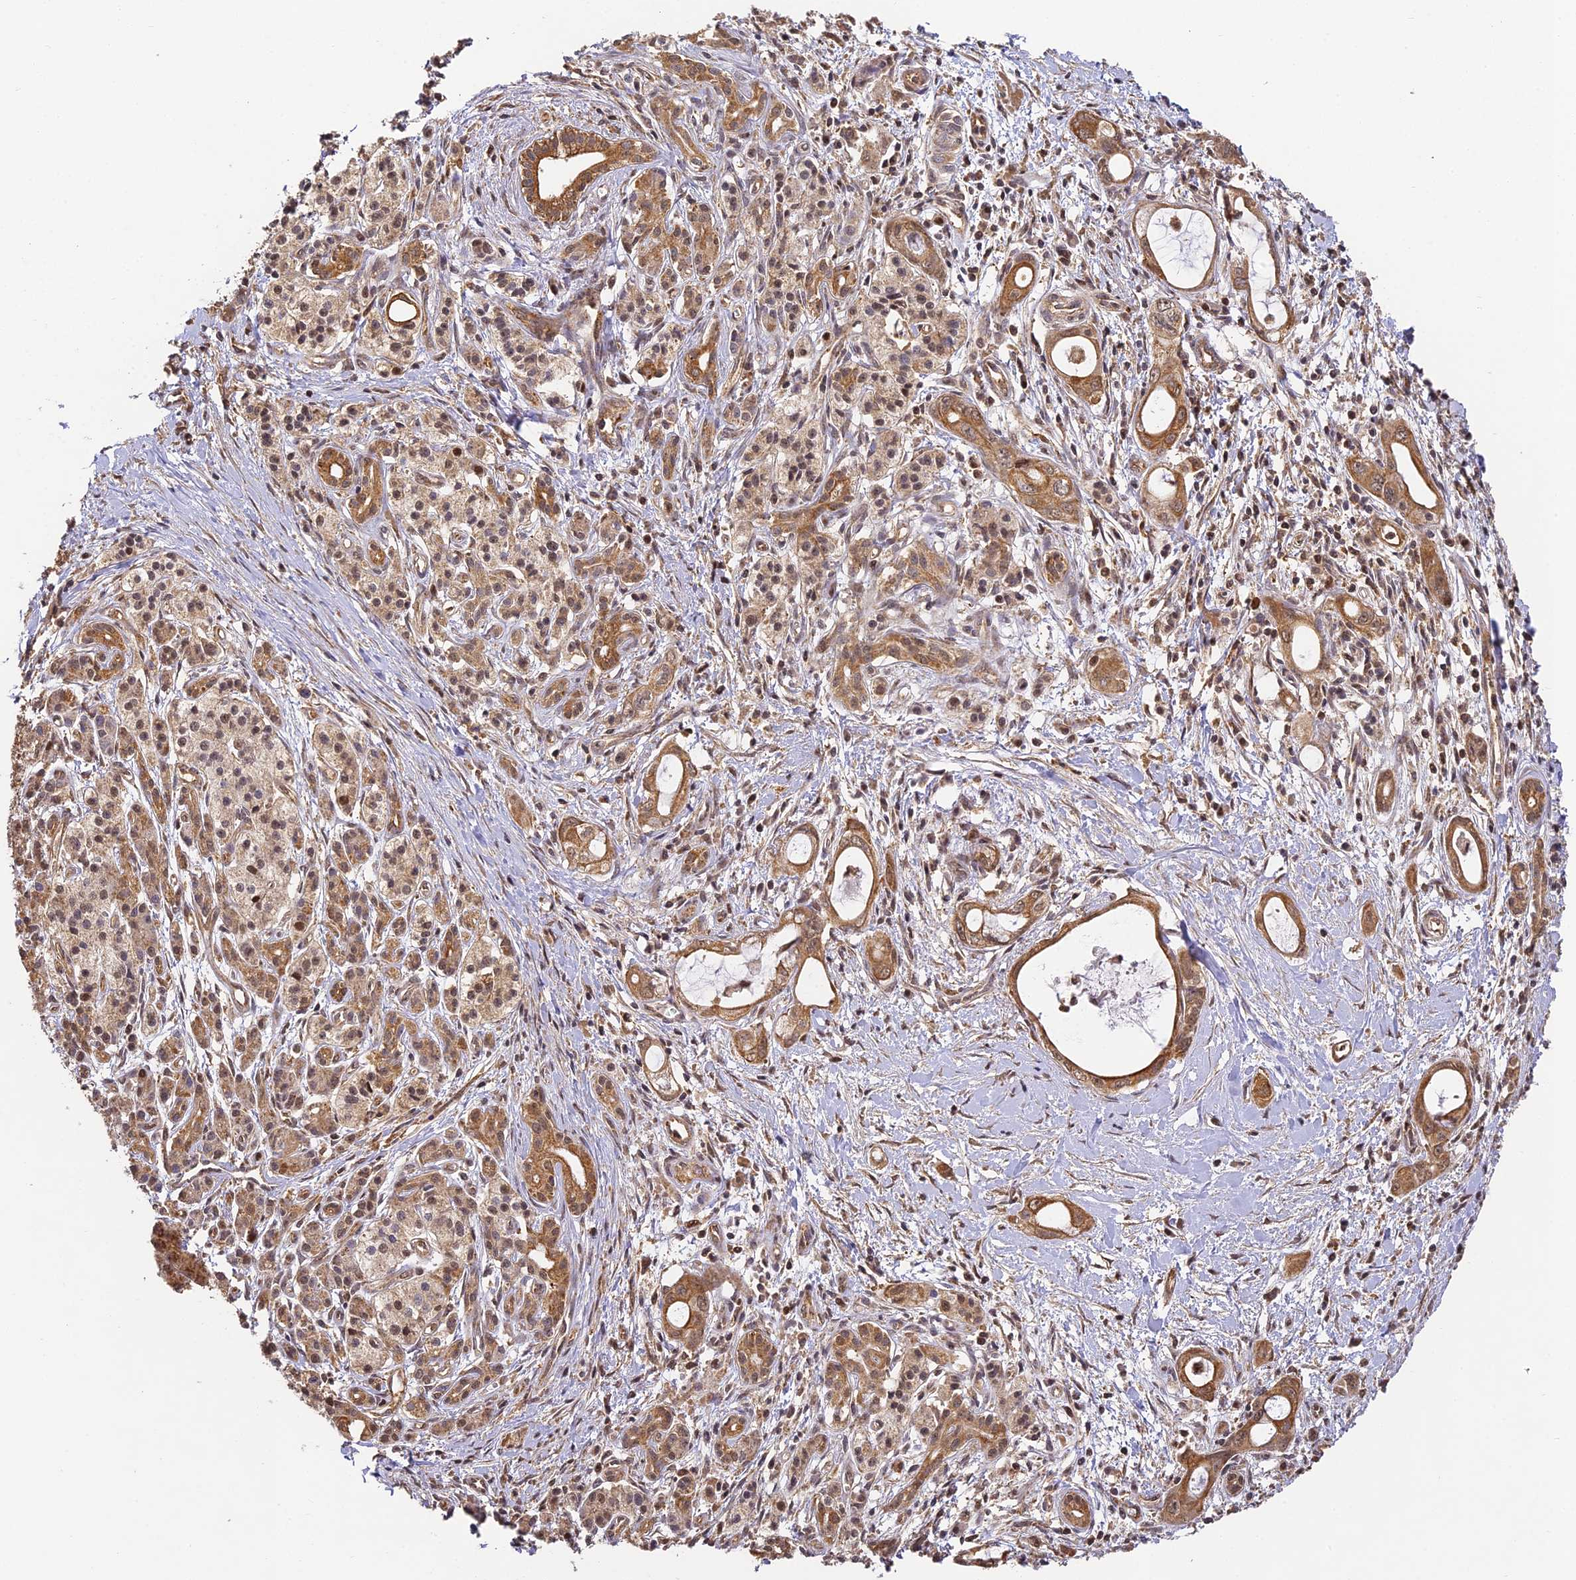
{"staining": {"intensity": "moderate", "quantity": ">75%", "location": "cytoplasmic/membranous"}, "tissue": "pancreatic cancer", "cell_type": "Tumor cells", "image_type": "cancer", "snomed": [{"axis": "morphology", "description": "Adenocarcinoma, NOS"}, {"axis": "topography", "description": "Pancreas"}], "caption": "IHC image of adenocarcinoma (pancreatic) stained for a protein (brown), which displays medium levels of moderate cytoplasmic/membranous expression in about >75% of tumor cells.", "gene": "ZNF443", "patient": {"sex": "male", "age": 72}}